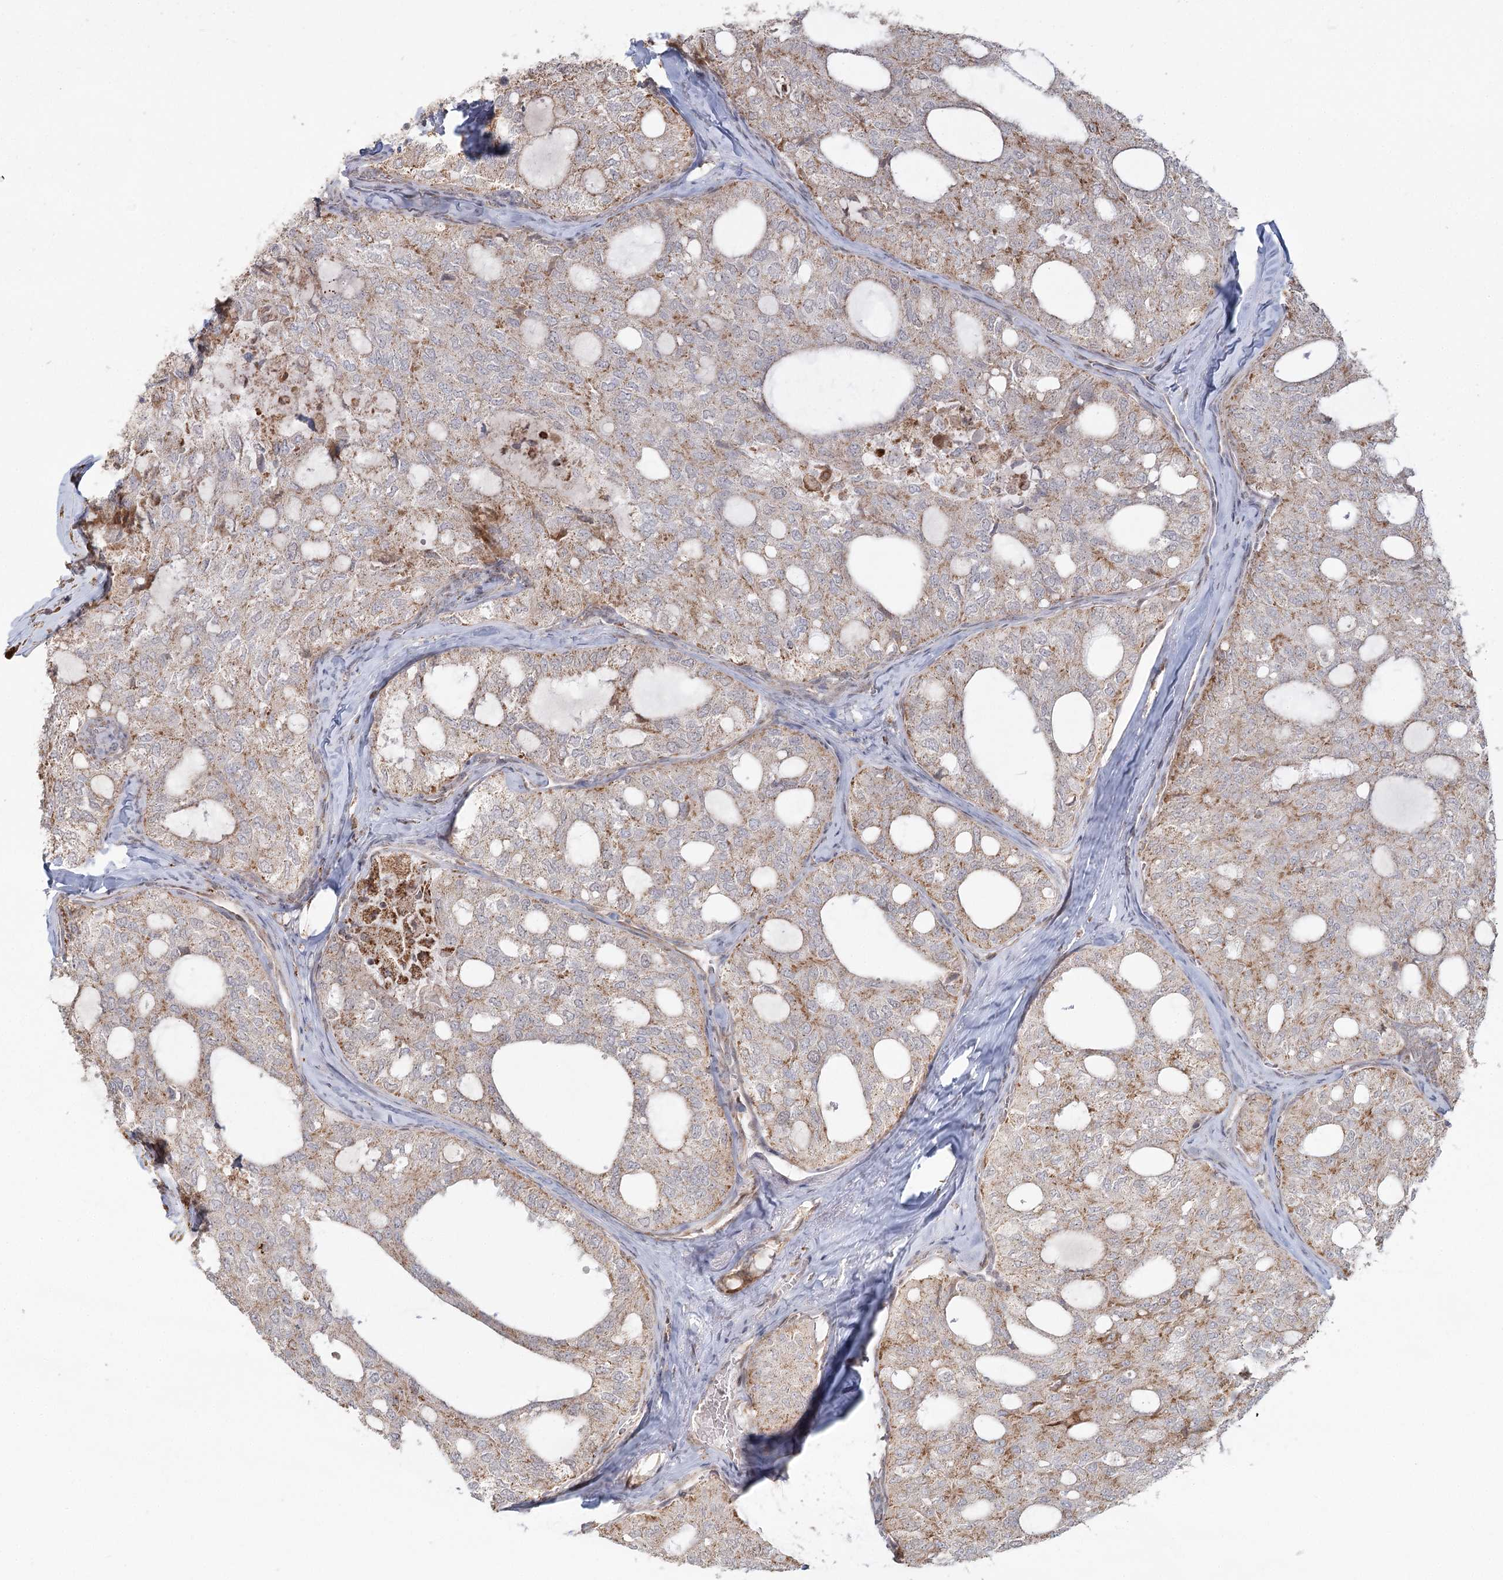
{"staining": {"intensity": "weak", "quantity": "25%-75%", "location": "cytoplasmic/membranous"}, "tissue": "thyroid cancer", "cell_type": "Tumor cells", "image_type": "cancer", "snomed": [{"axis": "morphology", "description": "Follicular adenoma carcinoma, NOS"}, {"axis": "topography", "description": "Thyroid gland"}], "caption": "DAB immunohistochemical staining of thyroid follicular adenoma carcinoma displays weak cytoplasmic/membranous protein positivity in approximately 25%-75% of tumor cells.", "gene": "LACTB", "patient": {"sex": "male", "age": 75}}